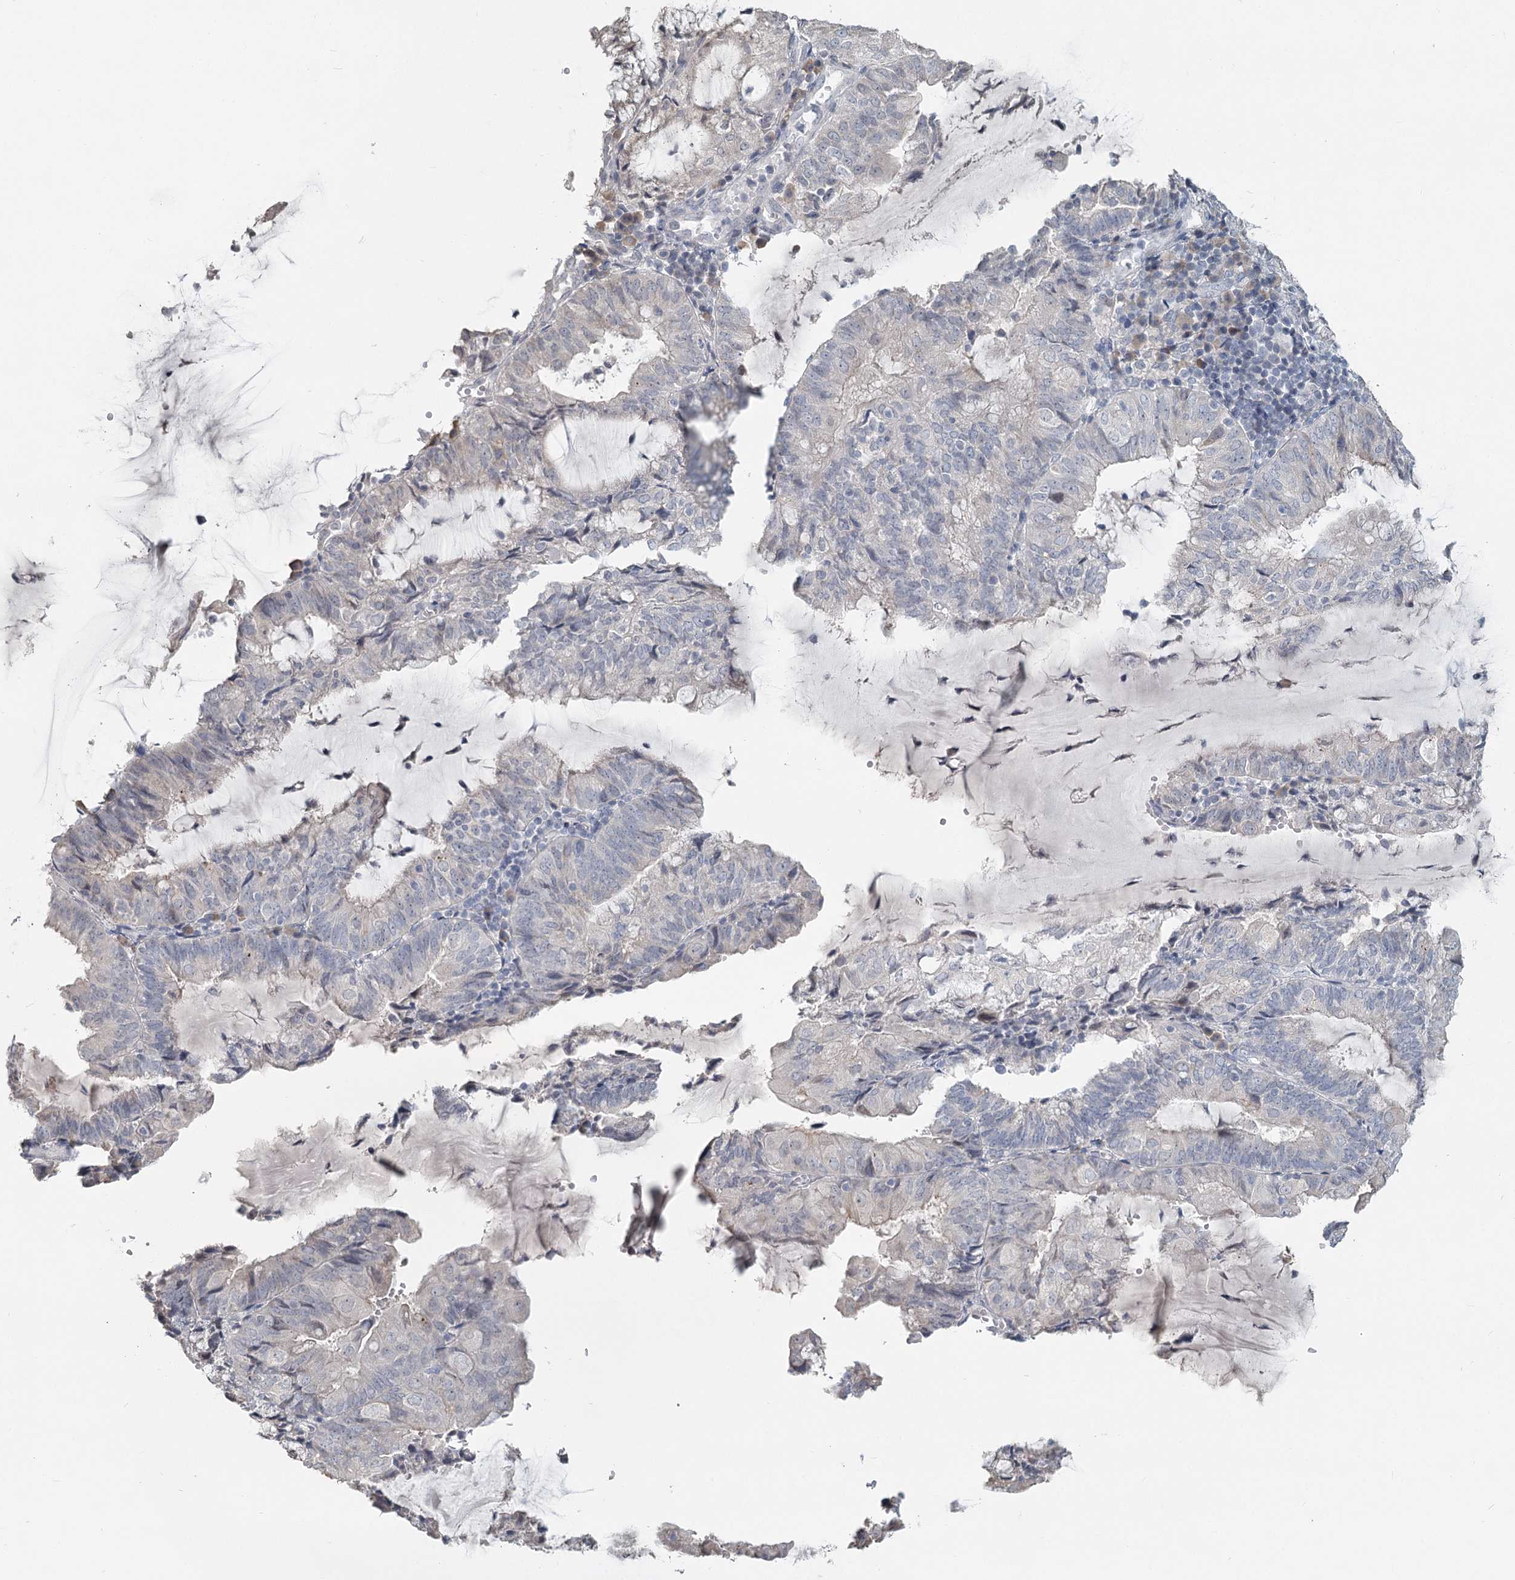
{"staining": {"intensity": "negative", "quantity": "none", "location": "none"}, "tissue": "endometrial cancer", "cell_type": "Tumor cells", "image_type": "cancer", "snomed": [{"axis": "morphology", "description": "Adenocarcinoma, NOS"}, {"axis": "topography", "description": "Endometrium"}], "caption": "Human endometrial cancer (adenocarcinoma) stained for a protein using IHC exhibits no positivity in tumor cells.", "gene": "SLC9A3", "patient": {"sex": "female", "age": 81}}